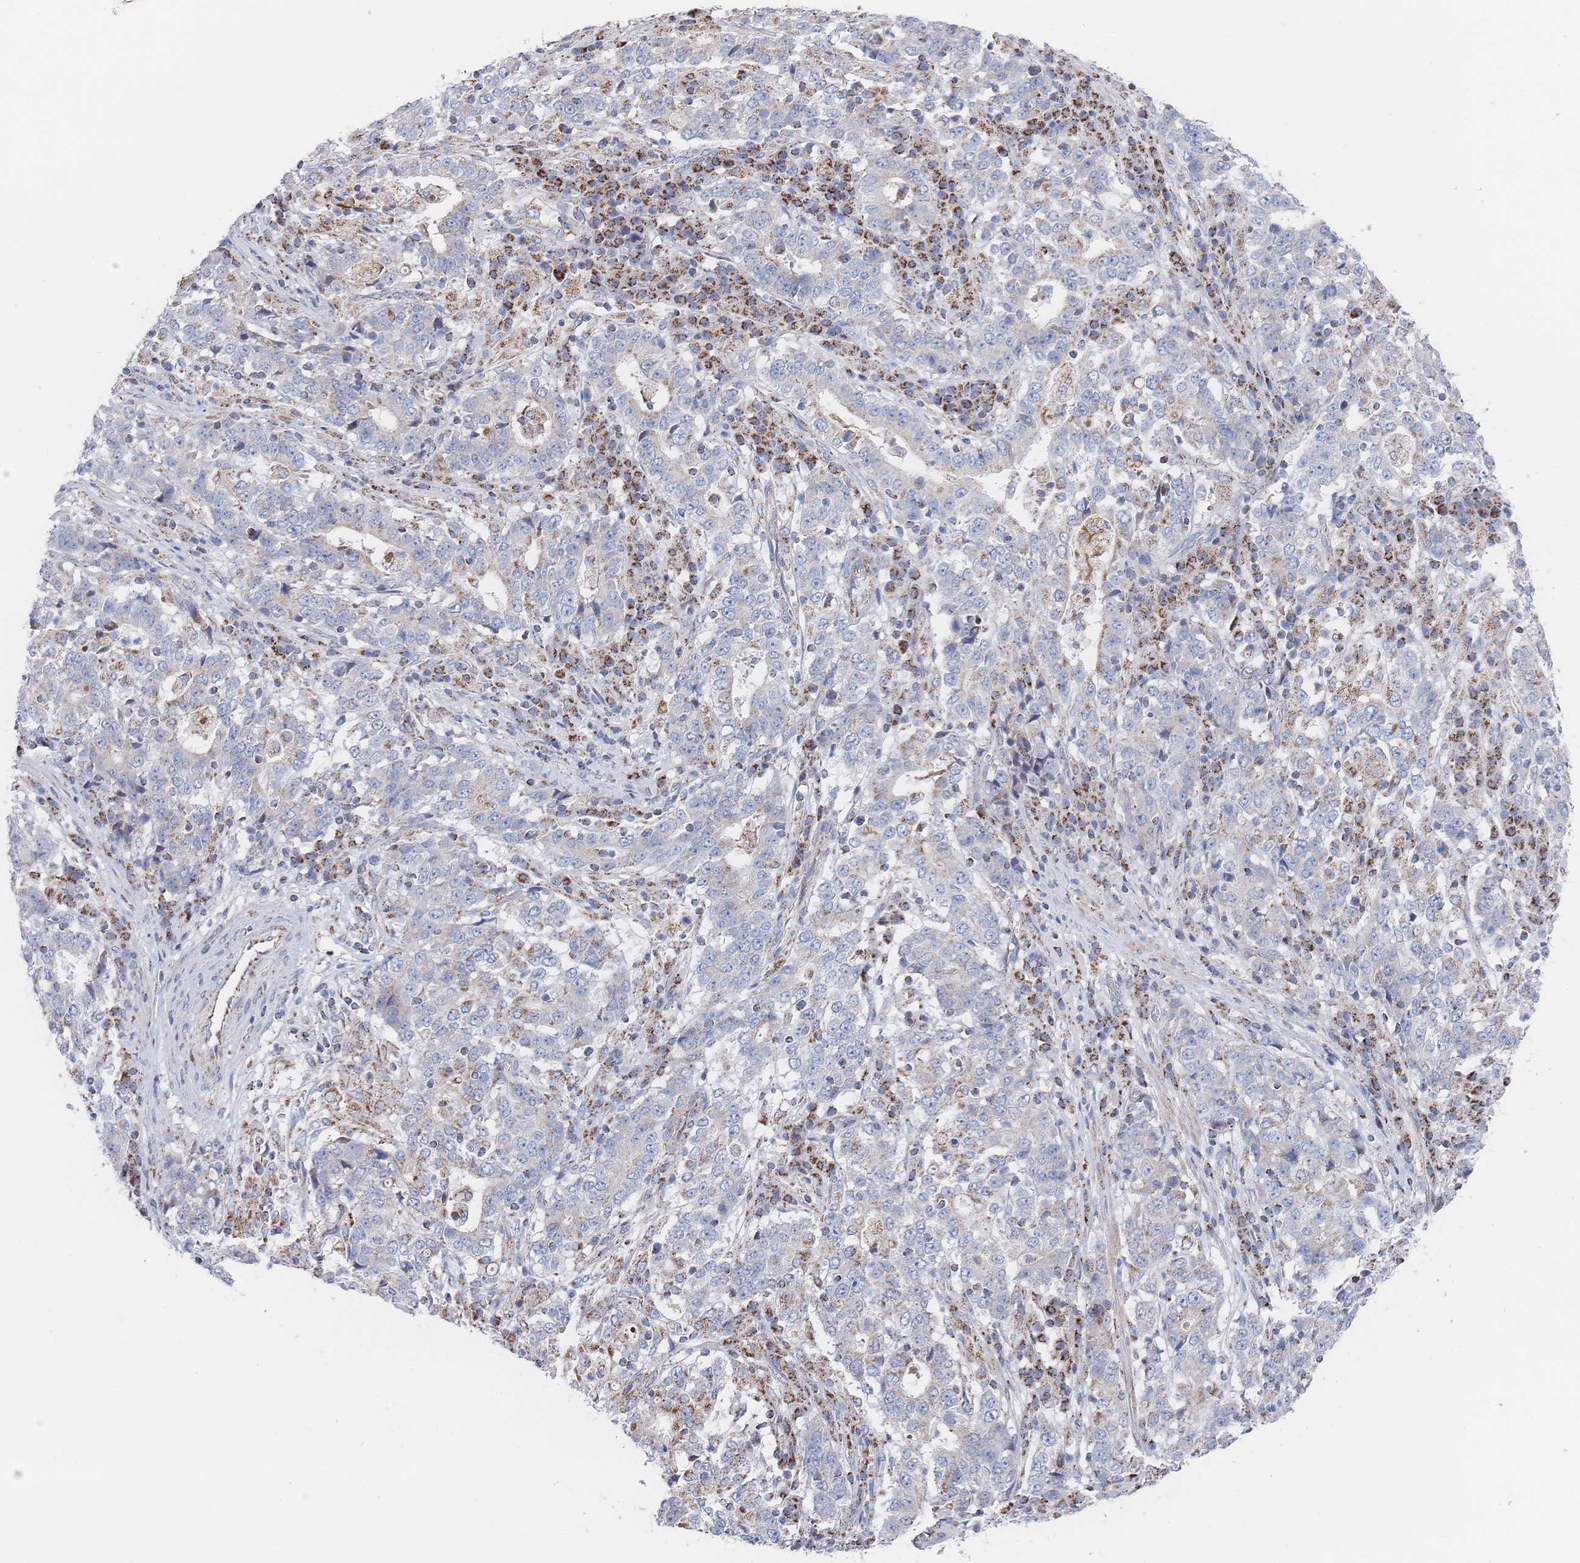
{"staining": {"intensity": "weak", "quantity": "<25%", "location": "cytoplasmic/membranous"}, "tissue": "stomach cancer", "cell_type": "Tumor cells", "image_type": "cancer", "snomed": [{"axis": "morphology", "description": "Adenocarcinoma, NOS"}, {"axis": "topography", "description": "Stomach"}], "caption": "The immunohistochemistry (IHC) image has no significant expression in tumor cells of stomach cancer tissue.", "gene": "IKZF4", "patient": {"sex": "male", "age": 59}}